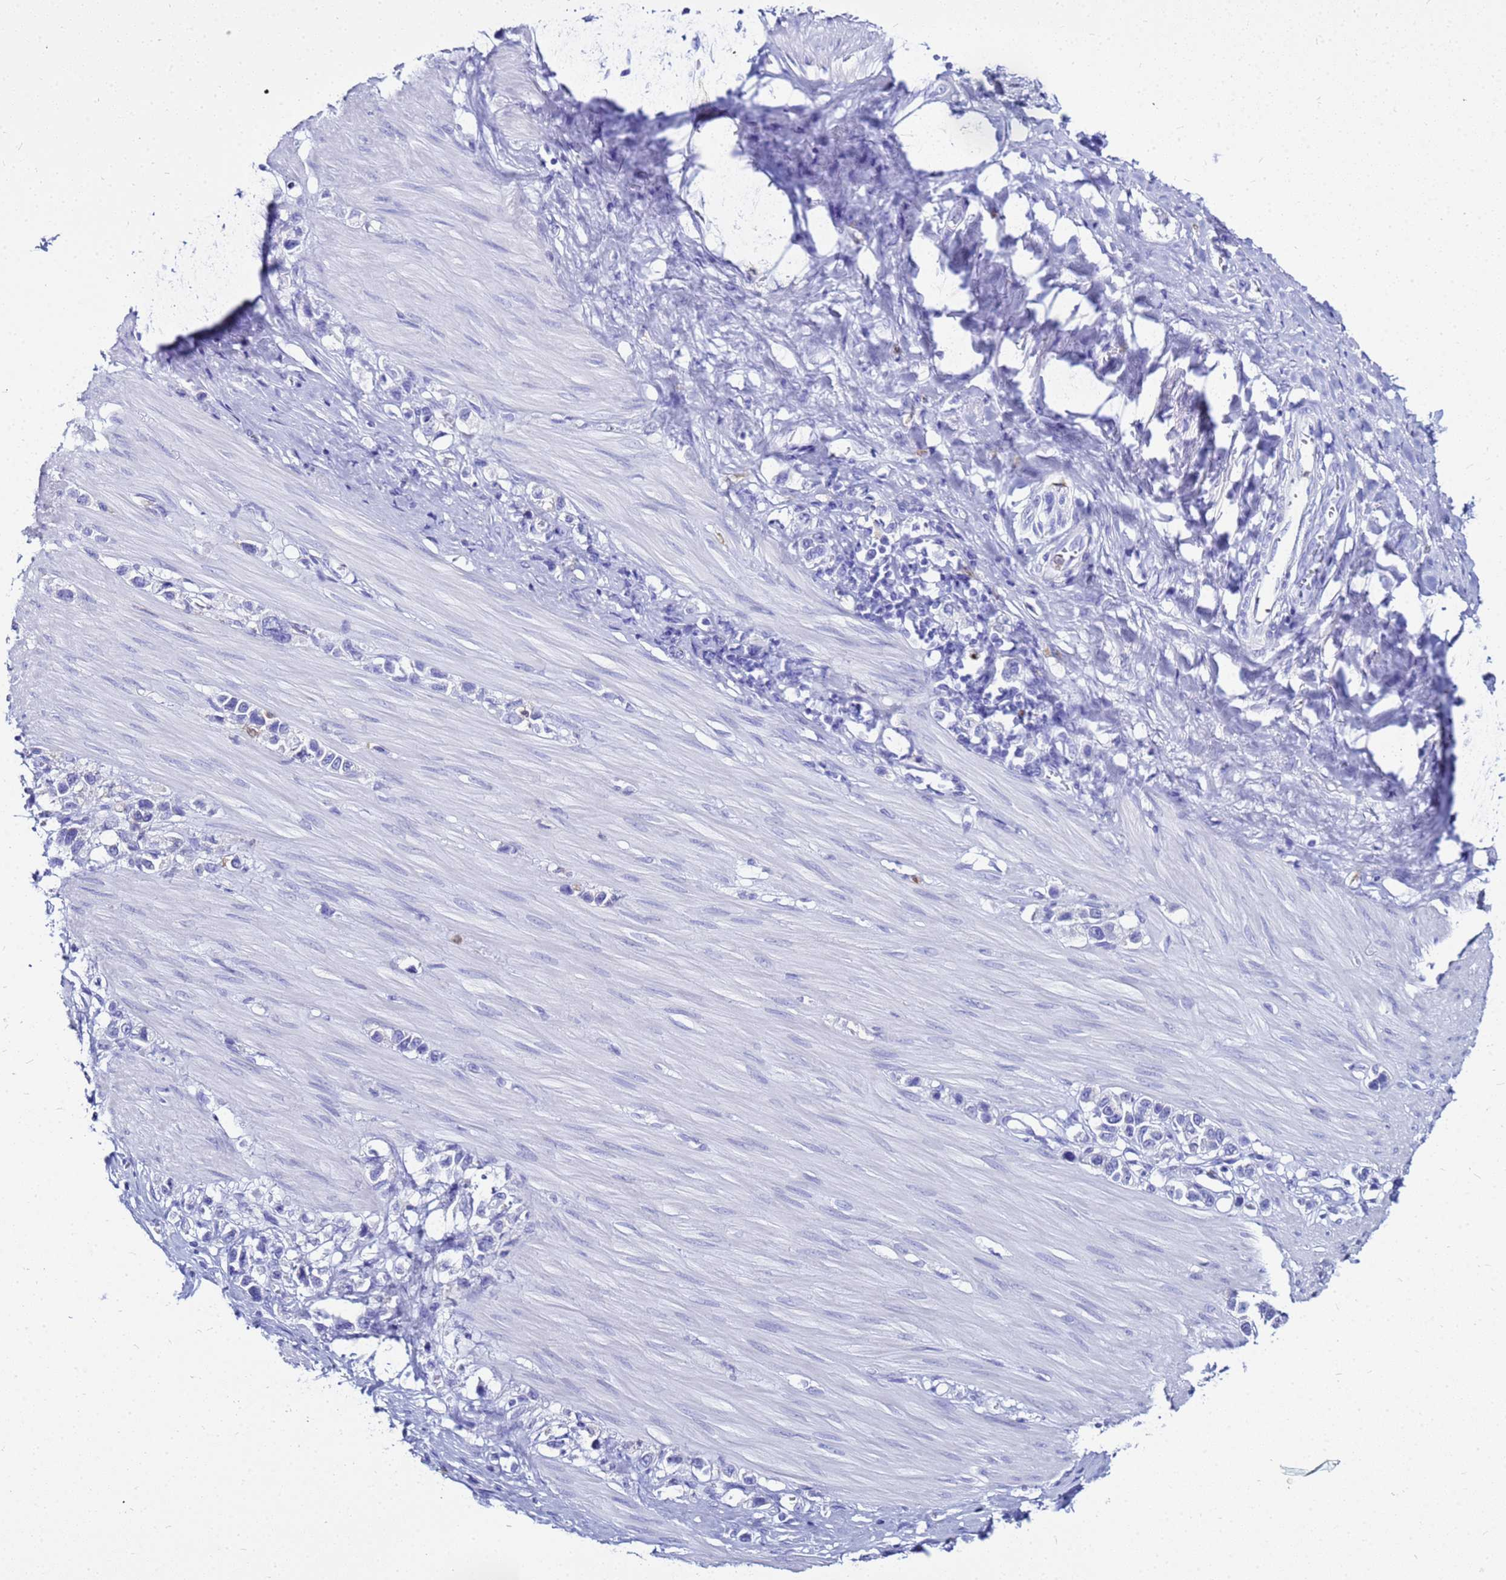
{"staining": {"intensity": "negative", "quantity": "none", "location": "none"}, "tissue": "stomach cancer", "cell_type": "Tumor cells", "image_type": "cancer", "snomed": [{"axis": "morphology", "description": "Adenocarcinoma, NOS"}, {"axis": "topography", "description": "Stomach"}], "caption": "This is an IHC micrograph of human stomach adenocarcinoma. There is no staining in tumor cells.", "gene": "CSTA", "patient": {"sex": "female", "age": 65}}